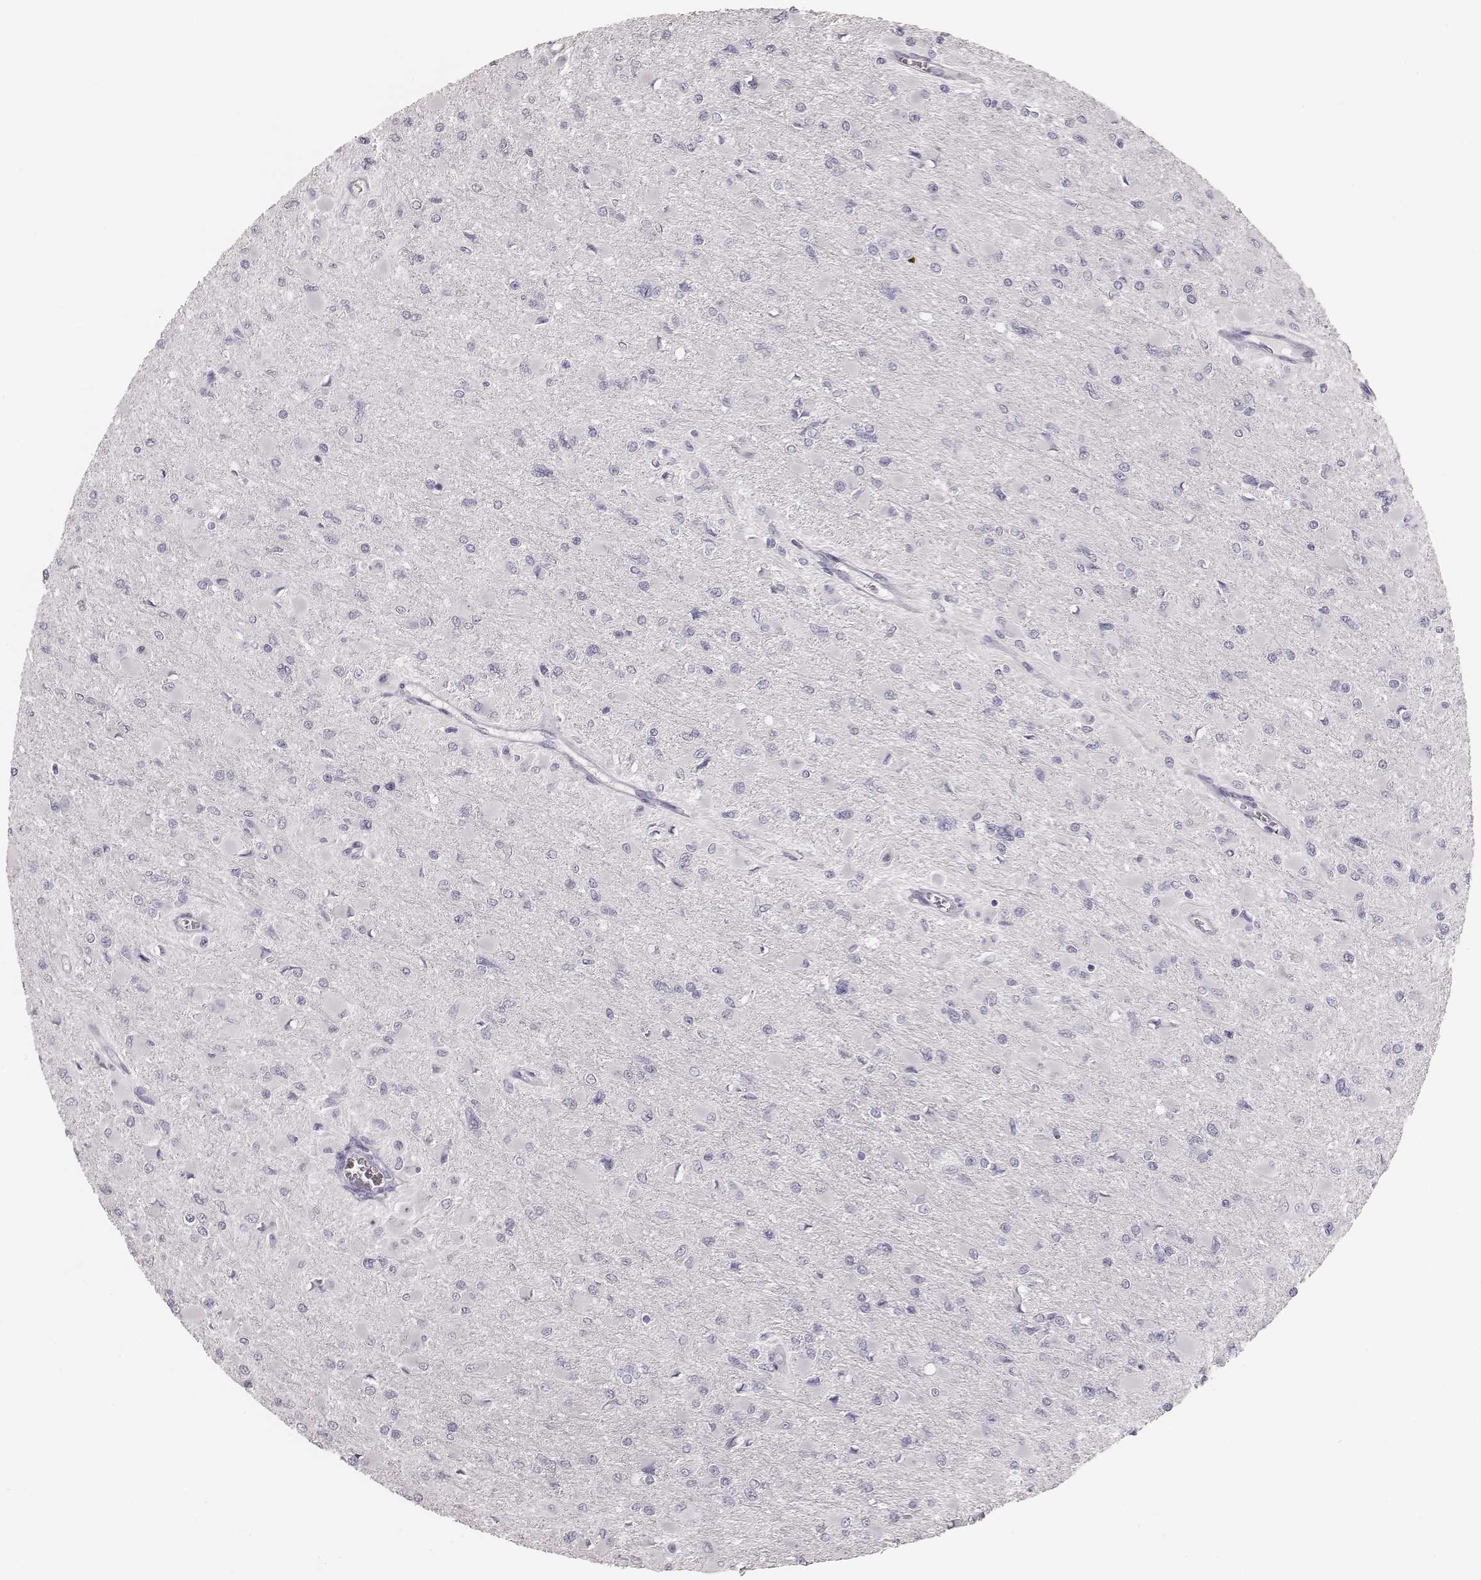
{"staining": {"intensity": "negative", "quantity": "none", "location": "none"}, "tissue": "glioma", "cell_type": "Tumor cells", "image_type": "cancer", "snomed": [{"axis": "morphology", "description": "Glioma, malignant, High grade"}, {"axis": "topography", "description": "Cerebral cortex"}], "caption": "Immunohistochemical staining of human malignant glioma (high-grade) displays no significant positivity in tumor cells.", "gene": "MYH6", "patient": {"sex": "female", "age": 36}}